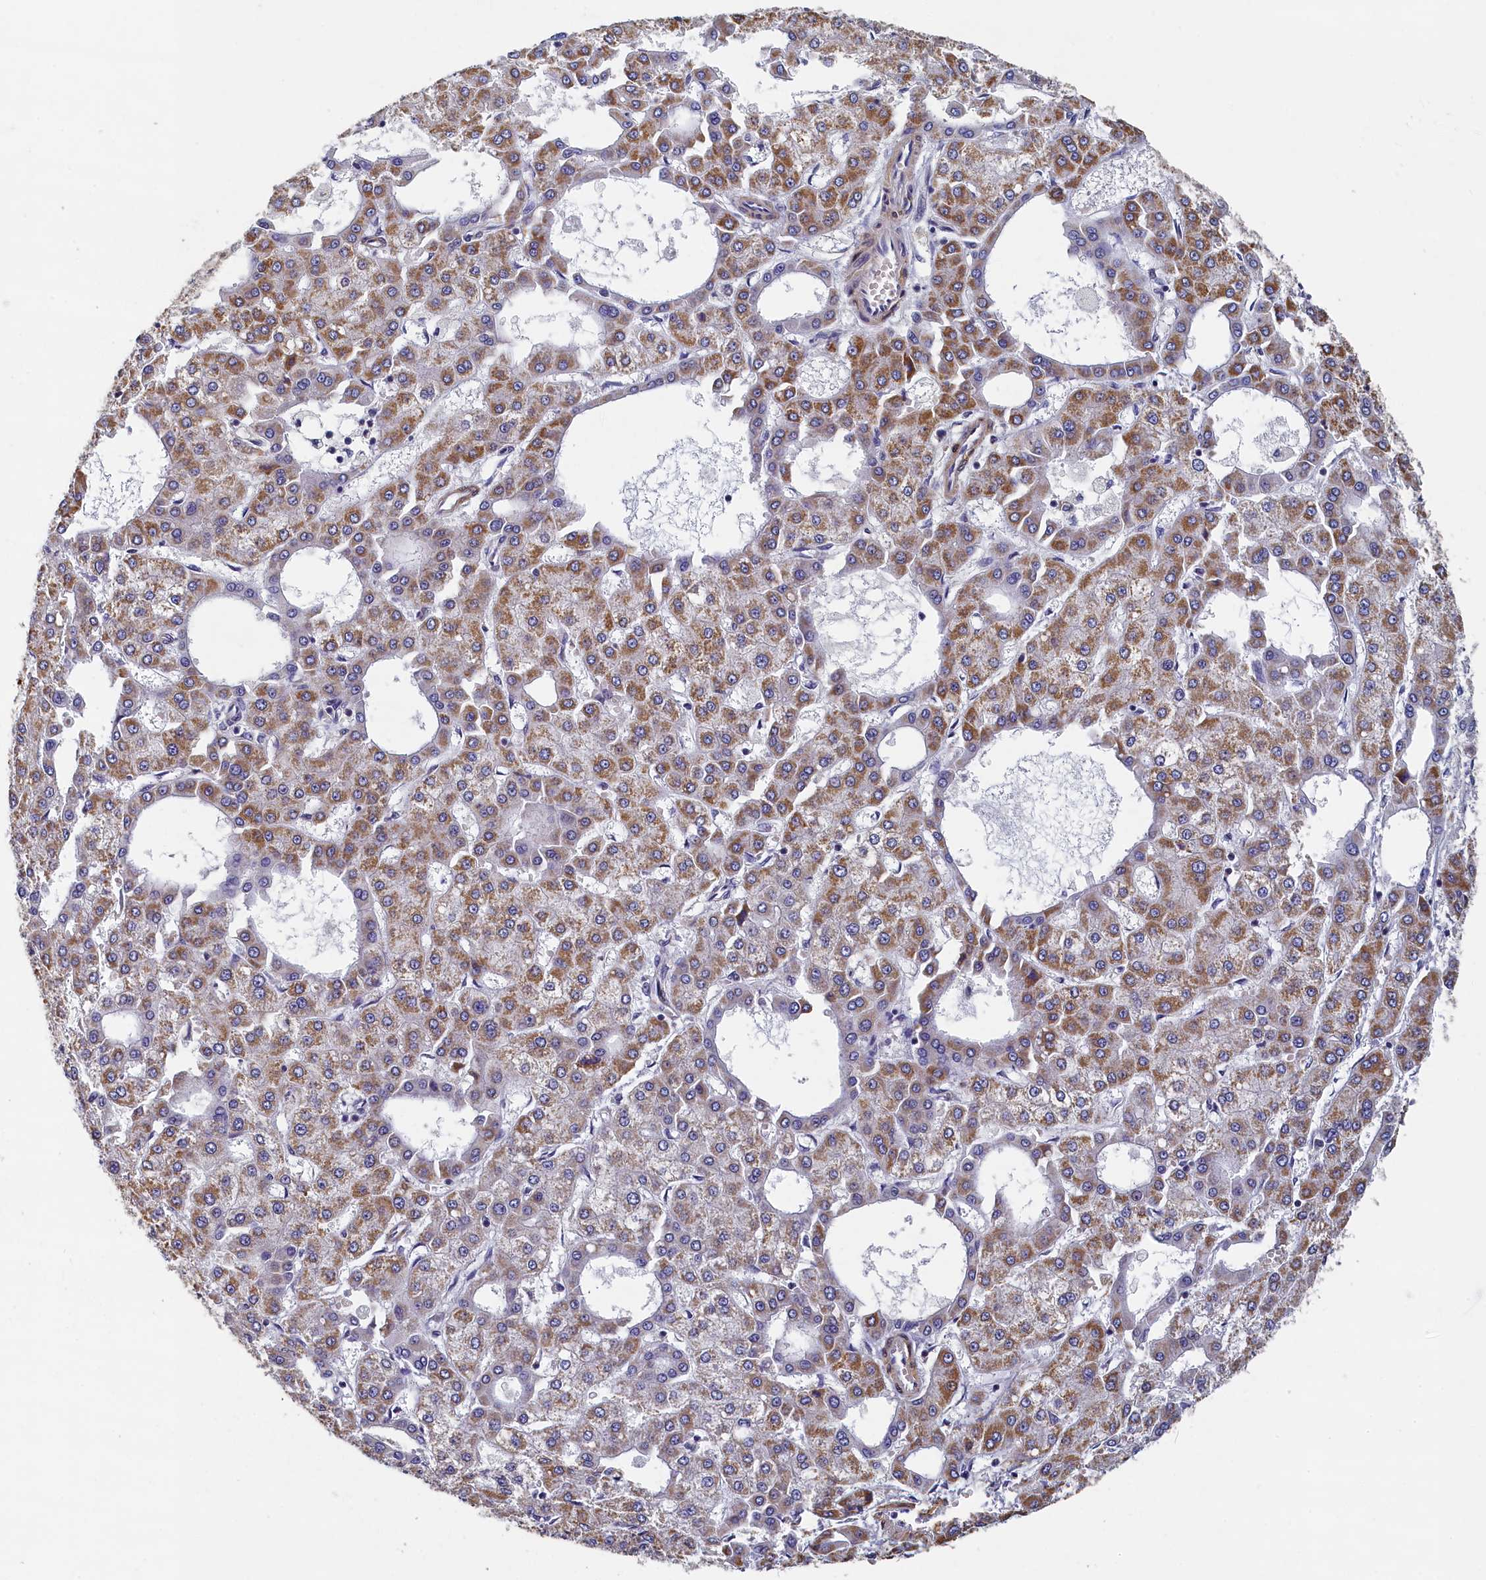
{"staining": {"intensity": "moderate", "quantity": "25%-75%", "location": "cytoplasmic/membranous"}, "tissue": "liver cancer", "cell_type": "Tumor cells", "image_type": "cancer", "snomed": [{"axis": "morphology", "description": "Carcinoma, Hepatocellular, NOS"}, {"axis": "topography", "description": "Liver"}], "caption": "An image of human hepatocellular carcinoma (liver) stained for a protein displays moderate cytoplasmic/membranous brown staining in tumor cells. The staining was performed using DAB (3,3'-diaminobenzidine), with brown indicating positive protein expression. Nuclei are stained blue with hematoxylin.", "gene": "TBCB", "patient": {"sex": "male", "age": 47}}